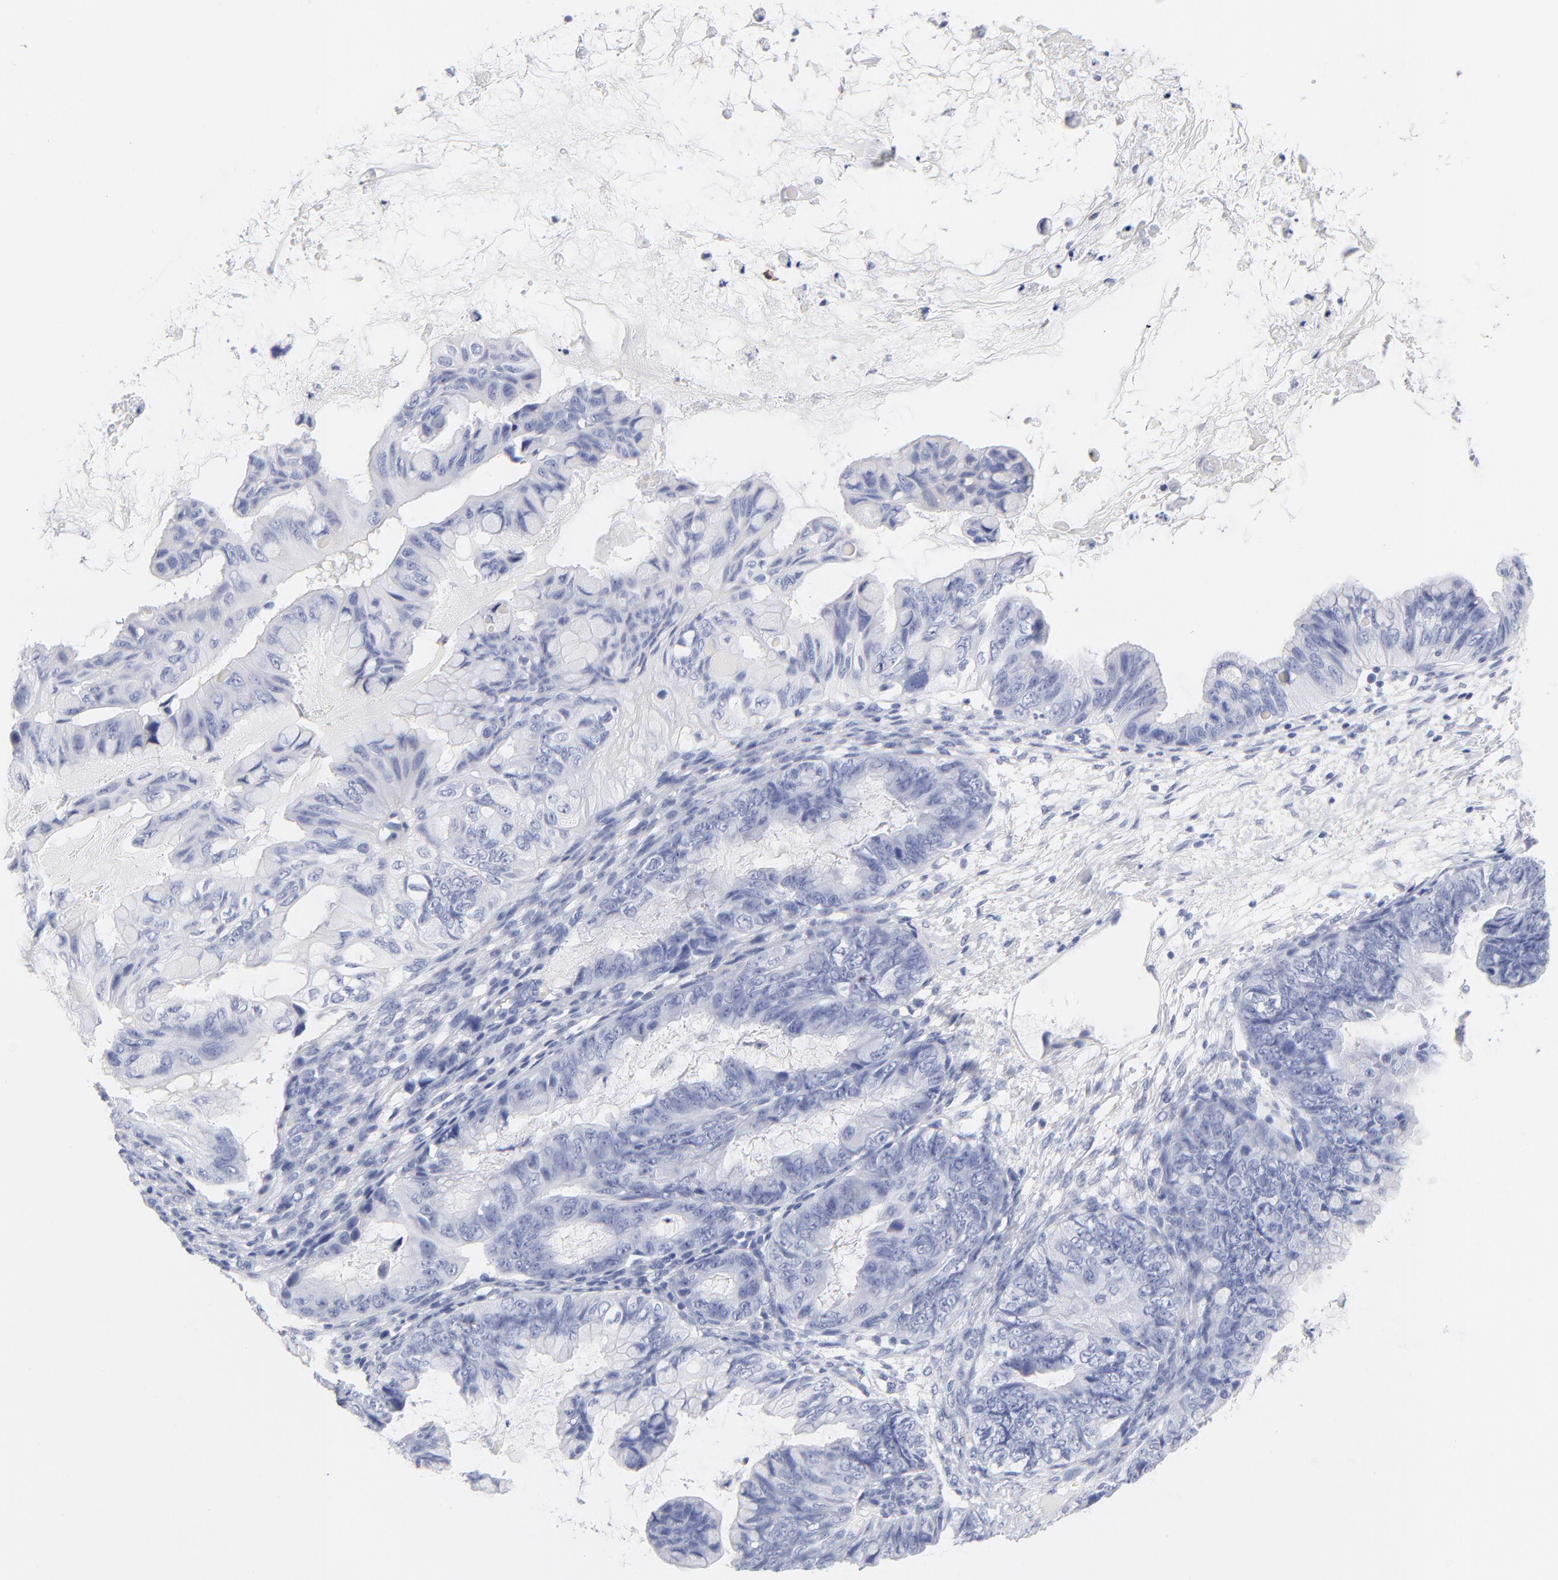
{"staining": {"intensity": "negative", "quantity": "none", "location": "none"}, "tissue": "ovarian cancer", "cell_type": "Tumor cells", "image_type": "cancer", "snomed": [{"axis": "morphology", "description": "Cystadenocarcinoma, mucinous, NOS"}, {"axis": "topography", "description": "Ovary"}], "caption": "Tumor cells are negative for brown protein staining in mucinous cystadenocarcinoma (ovarian). (DAB immunohistochemistry (IHC), high magnification).", "gene": "ARG1", "patient": {"sex": "female", "age": 36}}